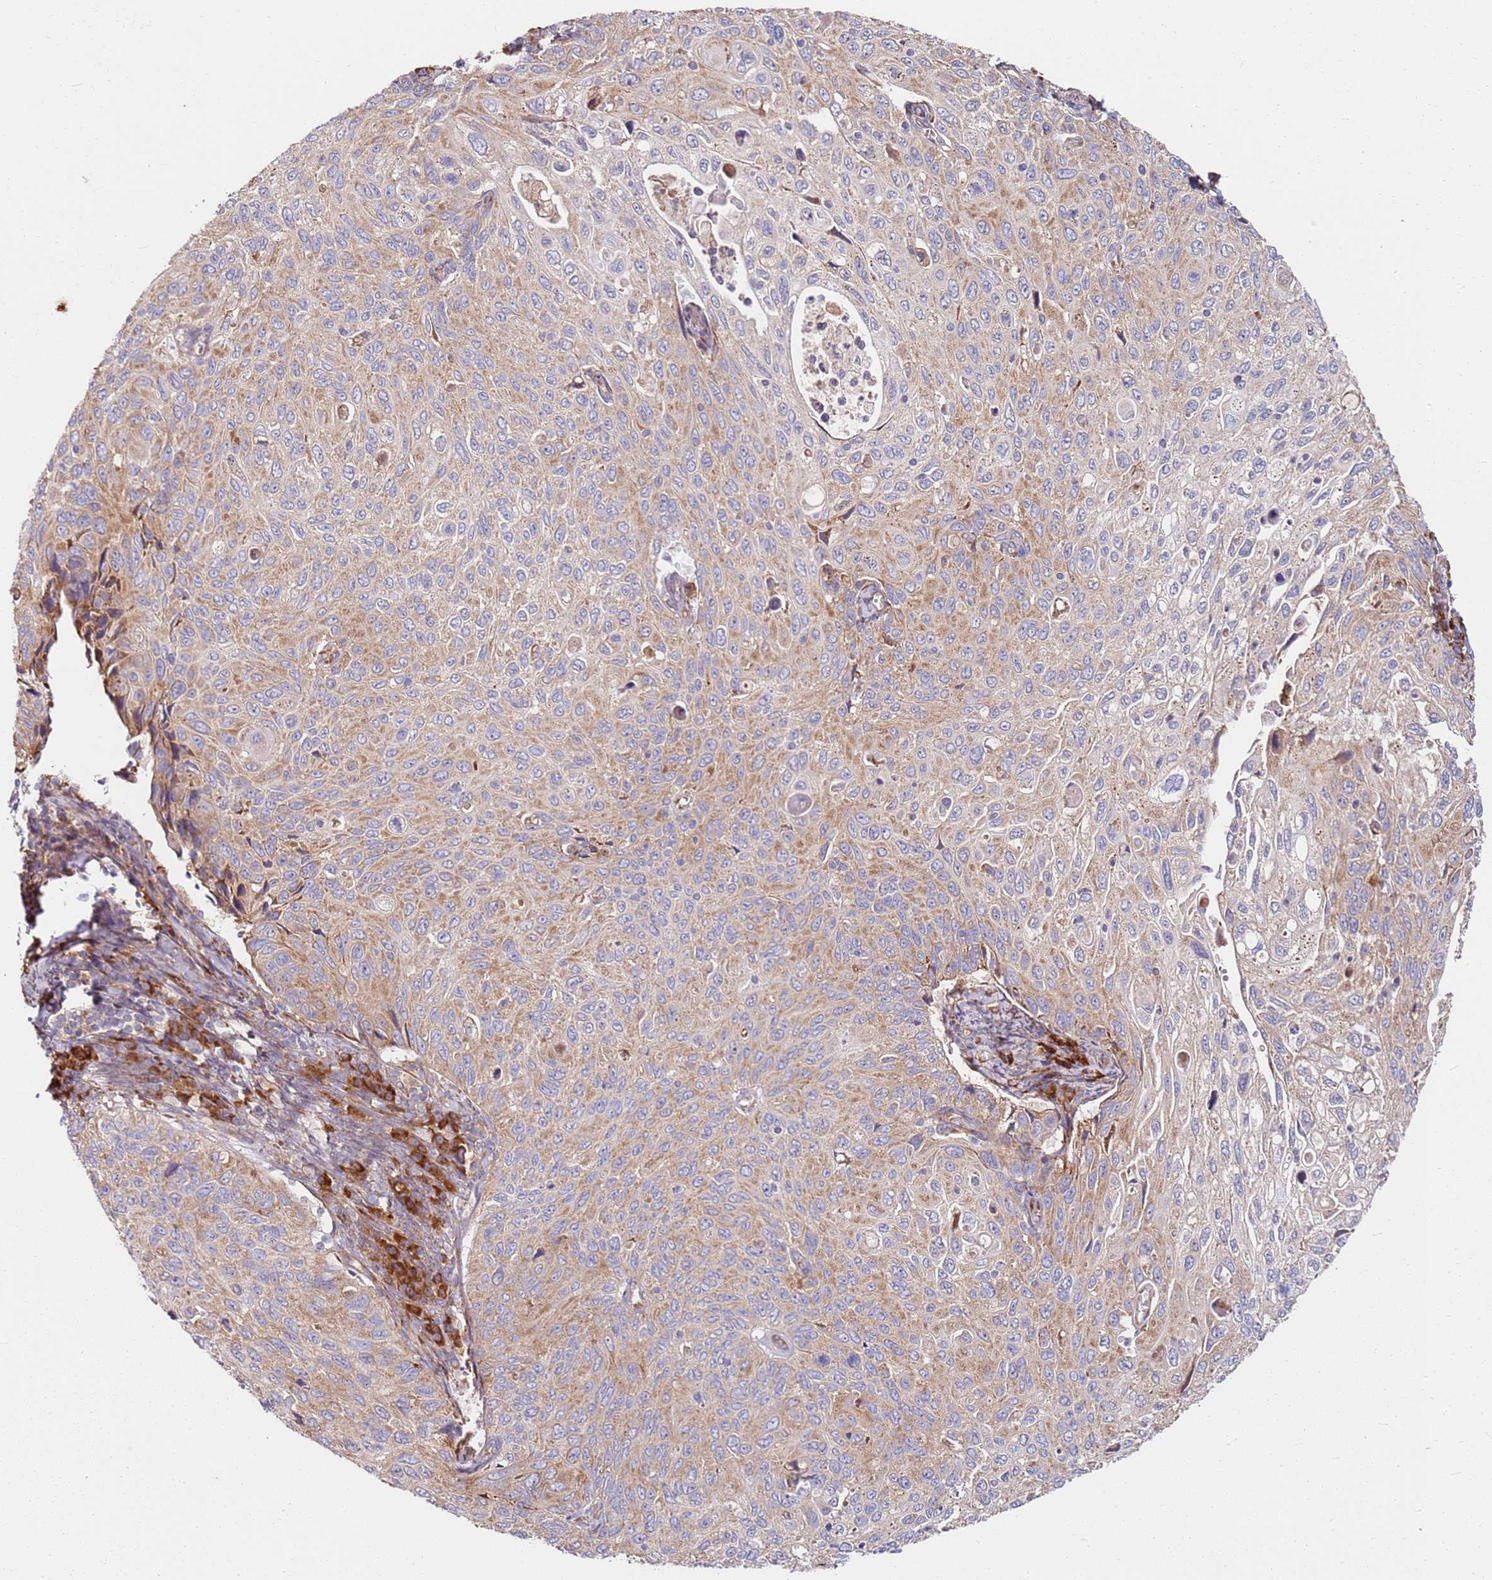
{"staining": {"intensity": "moderate", "quantity": "25%-75%", "location": "cytoplasmic/membranous"}, "tissue": "cervical cancer", "cell_type": "Tumor cells", "image_type": "cancer", "snomed": [{"axis": "morphology", "description": "Squamous cell carcinoma, NOS"}, {"axis": "topography", "description": "Cervix"}], "caption": "A high-resolution micrograph shows IHC staining of cervical cancer, which demonstrates moderate cytoplasmic/membranous positivity in approximately 25%-75% of tumor cells. Using DAB (brown) and hematoxylin (blue) stains, captured at high magnification using brightfield microscopy.", "gene": "RPS3A", "patient": {"sex": "female", "age": 70}}